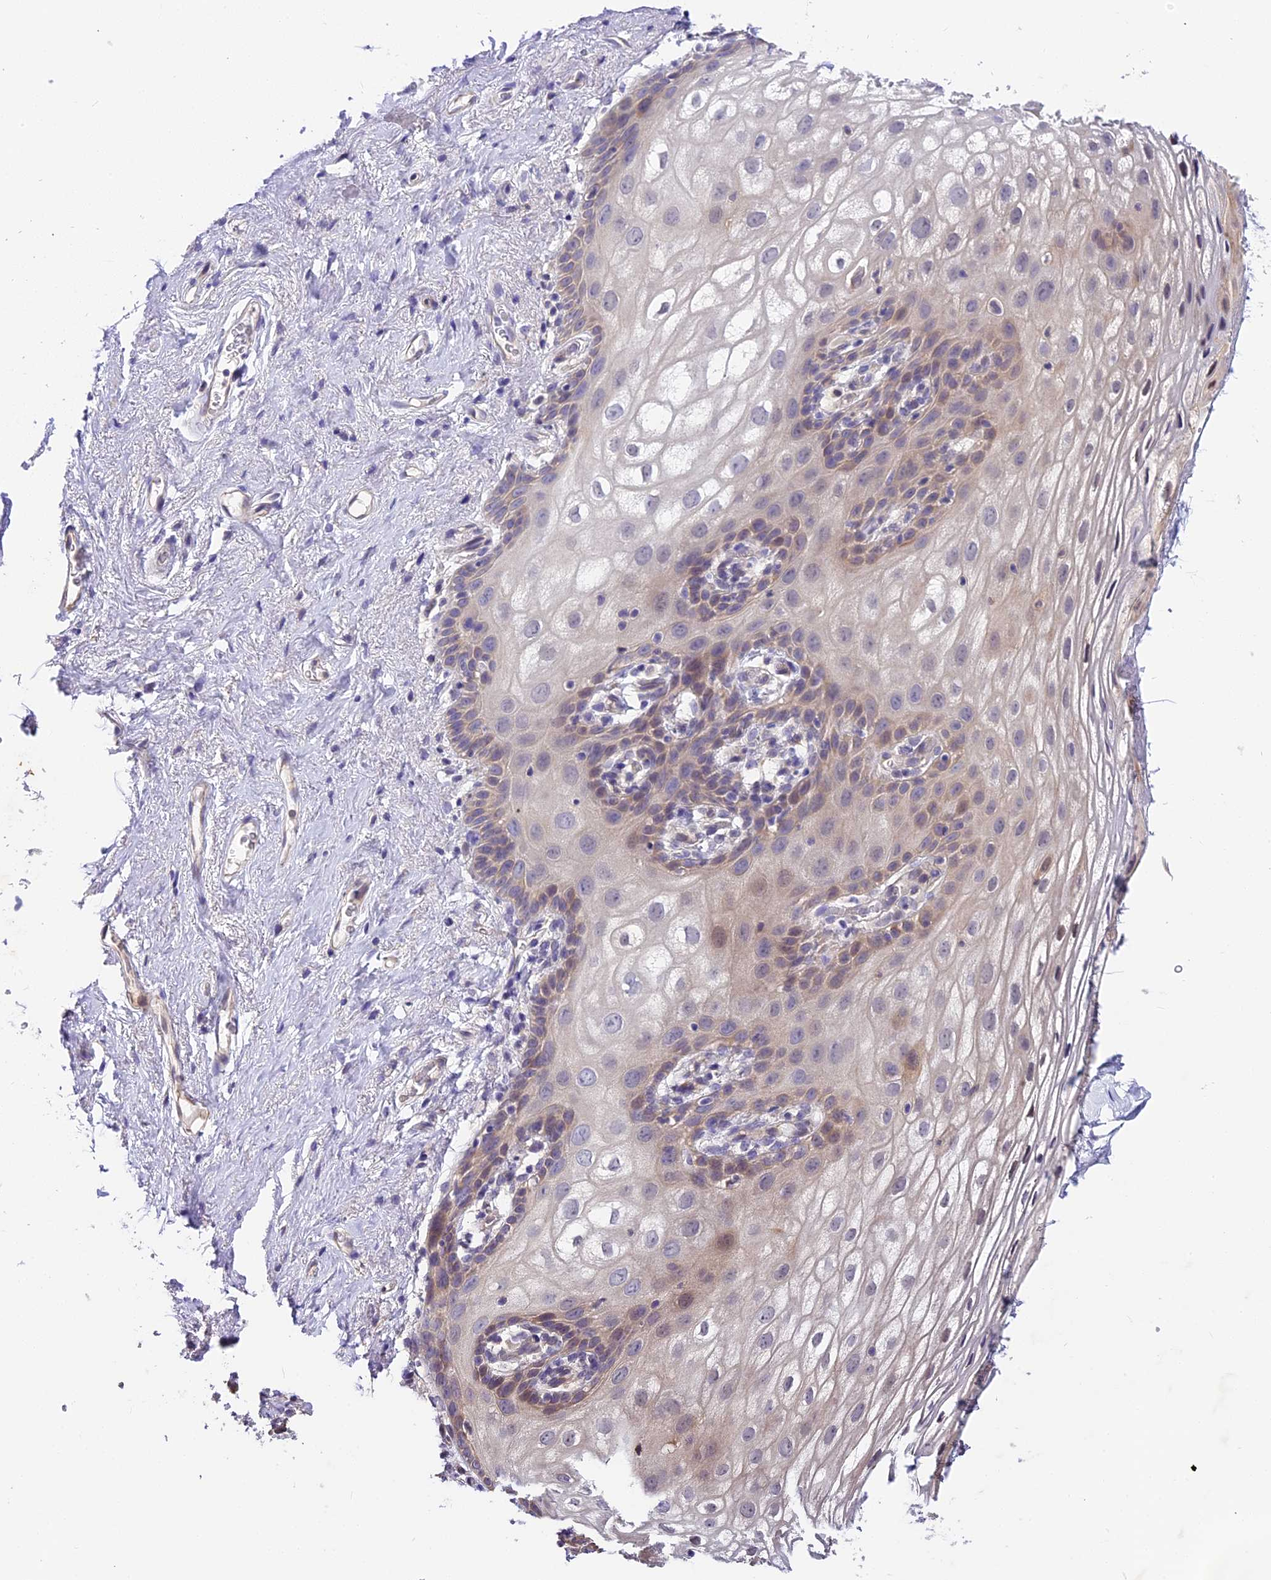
{"staining": {"intensity": "weak", "quantity": "25%-75%", "location": "cytoplasmic/membranous"}, "tissue": "vagina", "cell_type": "Squamous epithelial cells", "image_type": "normal", "snomed": [{"axis": "morphology", "description": "Normal tissue, NOS"}, {"axis": "topography", "description": "Vagina"}, {"axis": "topography", "description": "Peripheral nerve tissue"}], "caption": "This is a photomicrograph of IHC staining of benign vagina, which shows weak positivity in the cytoplasmic/membranous of squamous epithelial cells.", "gene": "BSCL2", "patient": {"sex": "female", "age": 71}}